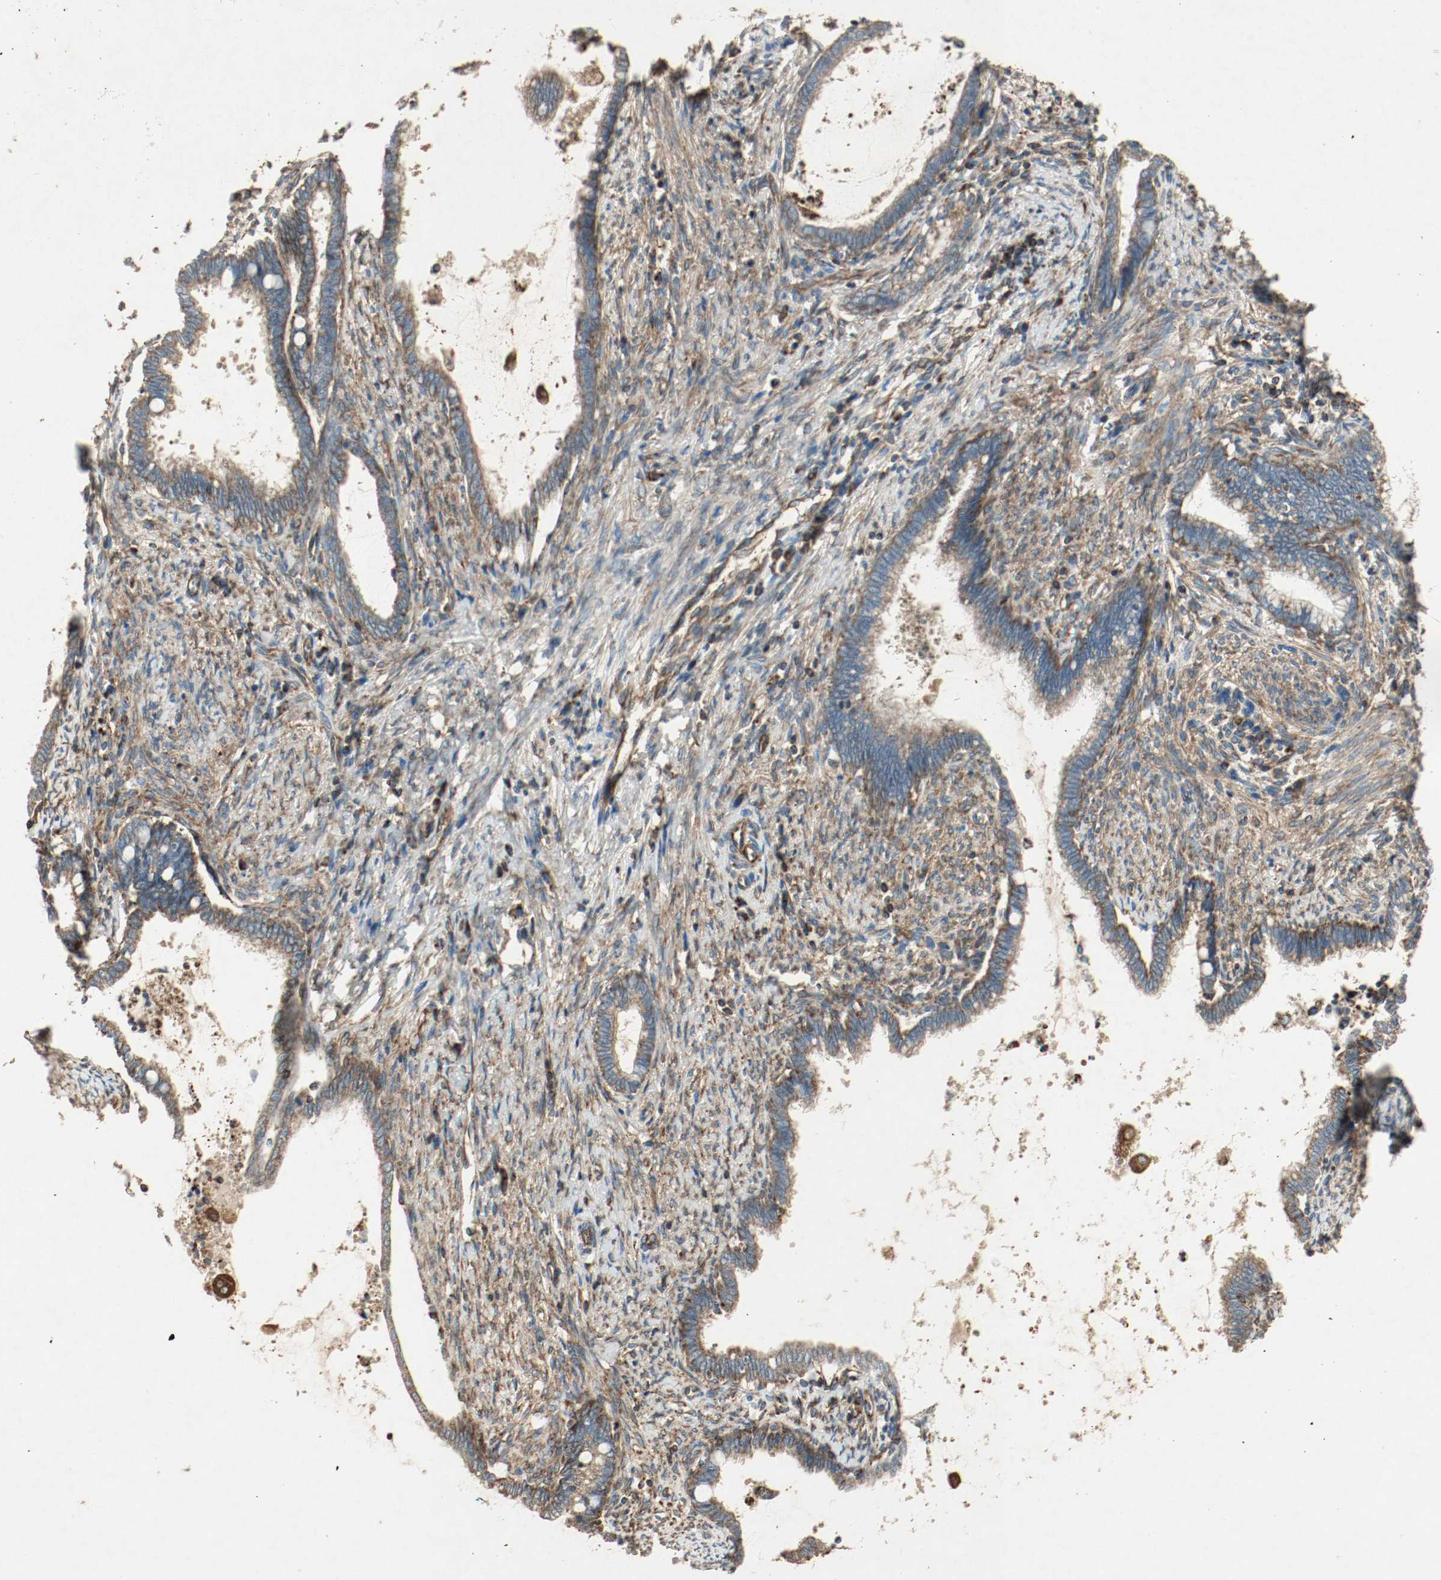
{"staining": {"intensity": "strong", "quantity": ">75%", "location": "cytoplasmic/membranous"}, "tissue": "cervical cancer", "cell_type": "Tumor cells", "image_type": "cancer", "snomed": [{"axis": "morphology", "description": "Adenocarcinoma, NOS"}, {"axis": "topography", "description": "Cervix"}], "caption": "Tumor cells show high levels of strong cytoplasmic/membranous expression in about >75% of cells in adenocarcinoma (cervical). (Stains: DAB in brown, nuclei in blue, Microscopy: brightfield microscopy at high magnification).", "gene": "PLCG1", "patient": {"sex": "female", "age": 44}}